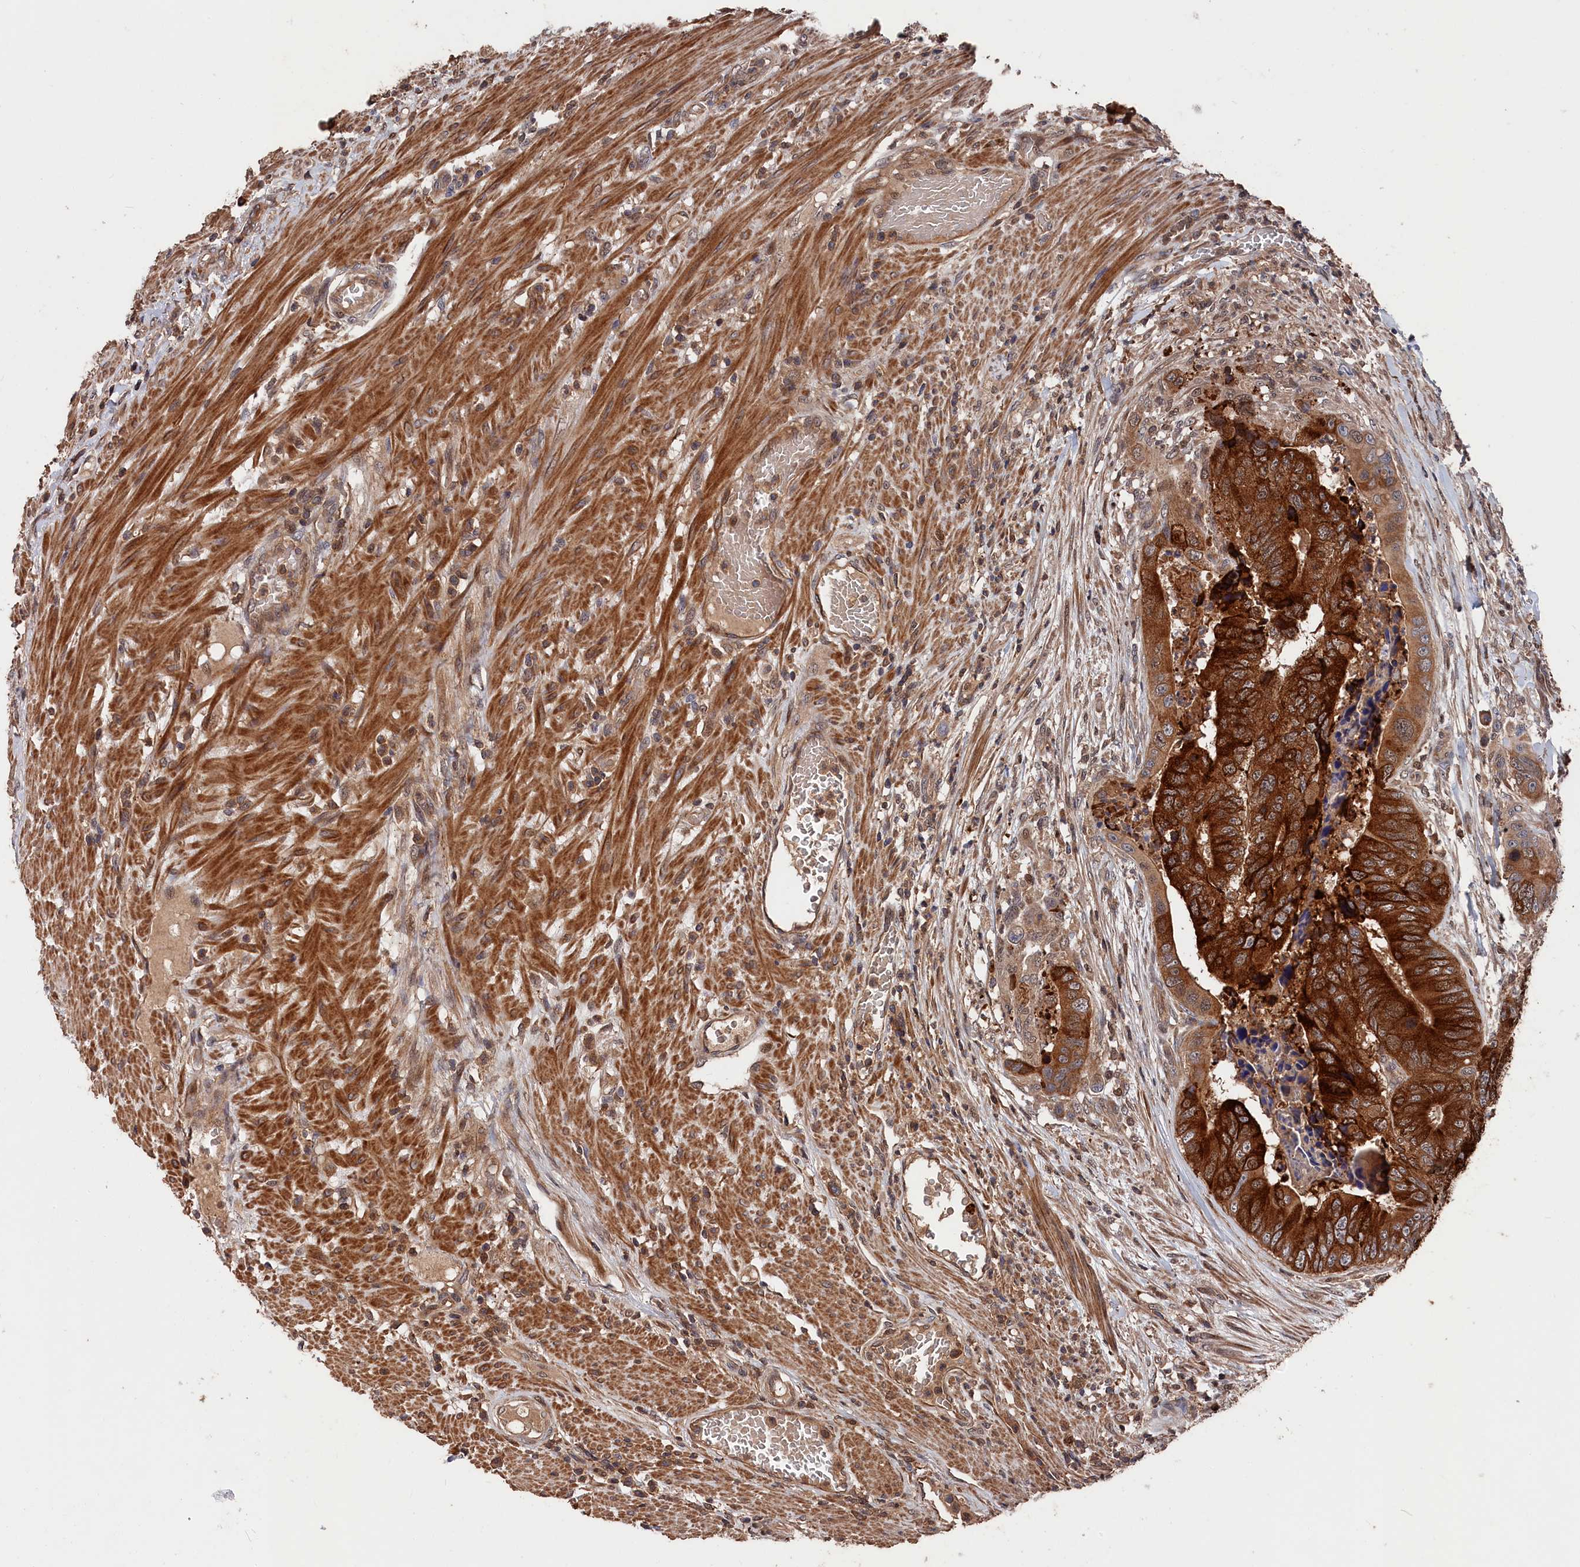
{"staining": {"intensity": "strong", "quantity": ">75%", "location": "cytoplasmic/membranous"}, "tissue": "colorectal cancer", "cell_type": "Tumor cells", "image_type": "cancer", "snomed": [{"axis": "morphology", "description": "Adenocarcinoma, NOS"}, {"axis": "topography", "description": "Colon"}], "caption": "Strong cytoplasmic/membranous protein expression is identified in about >75% of tumor cells in colorectal cancer.", "gene": "RMI2", "patient": {"sex": "male", "age": 84}}